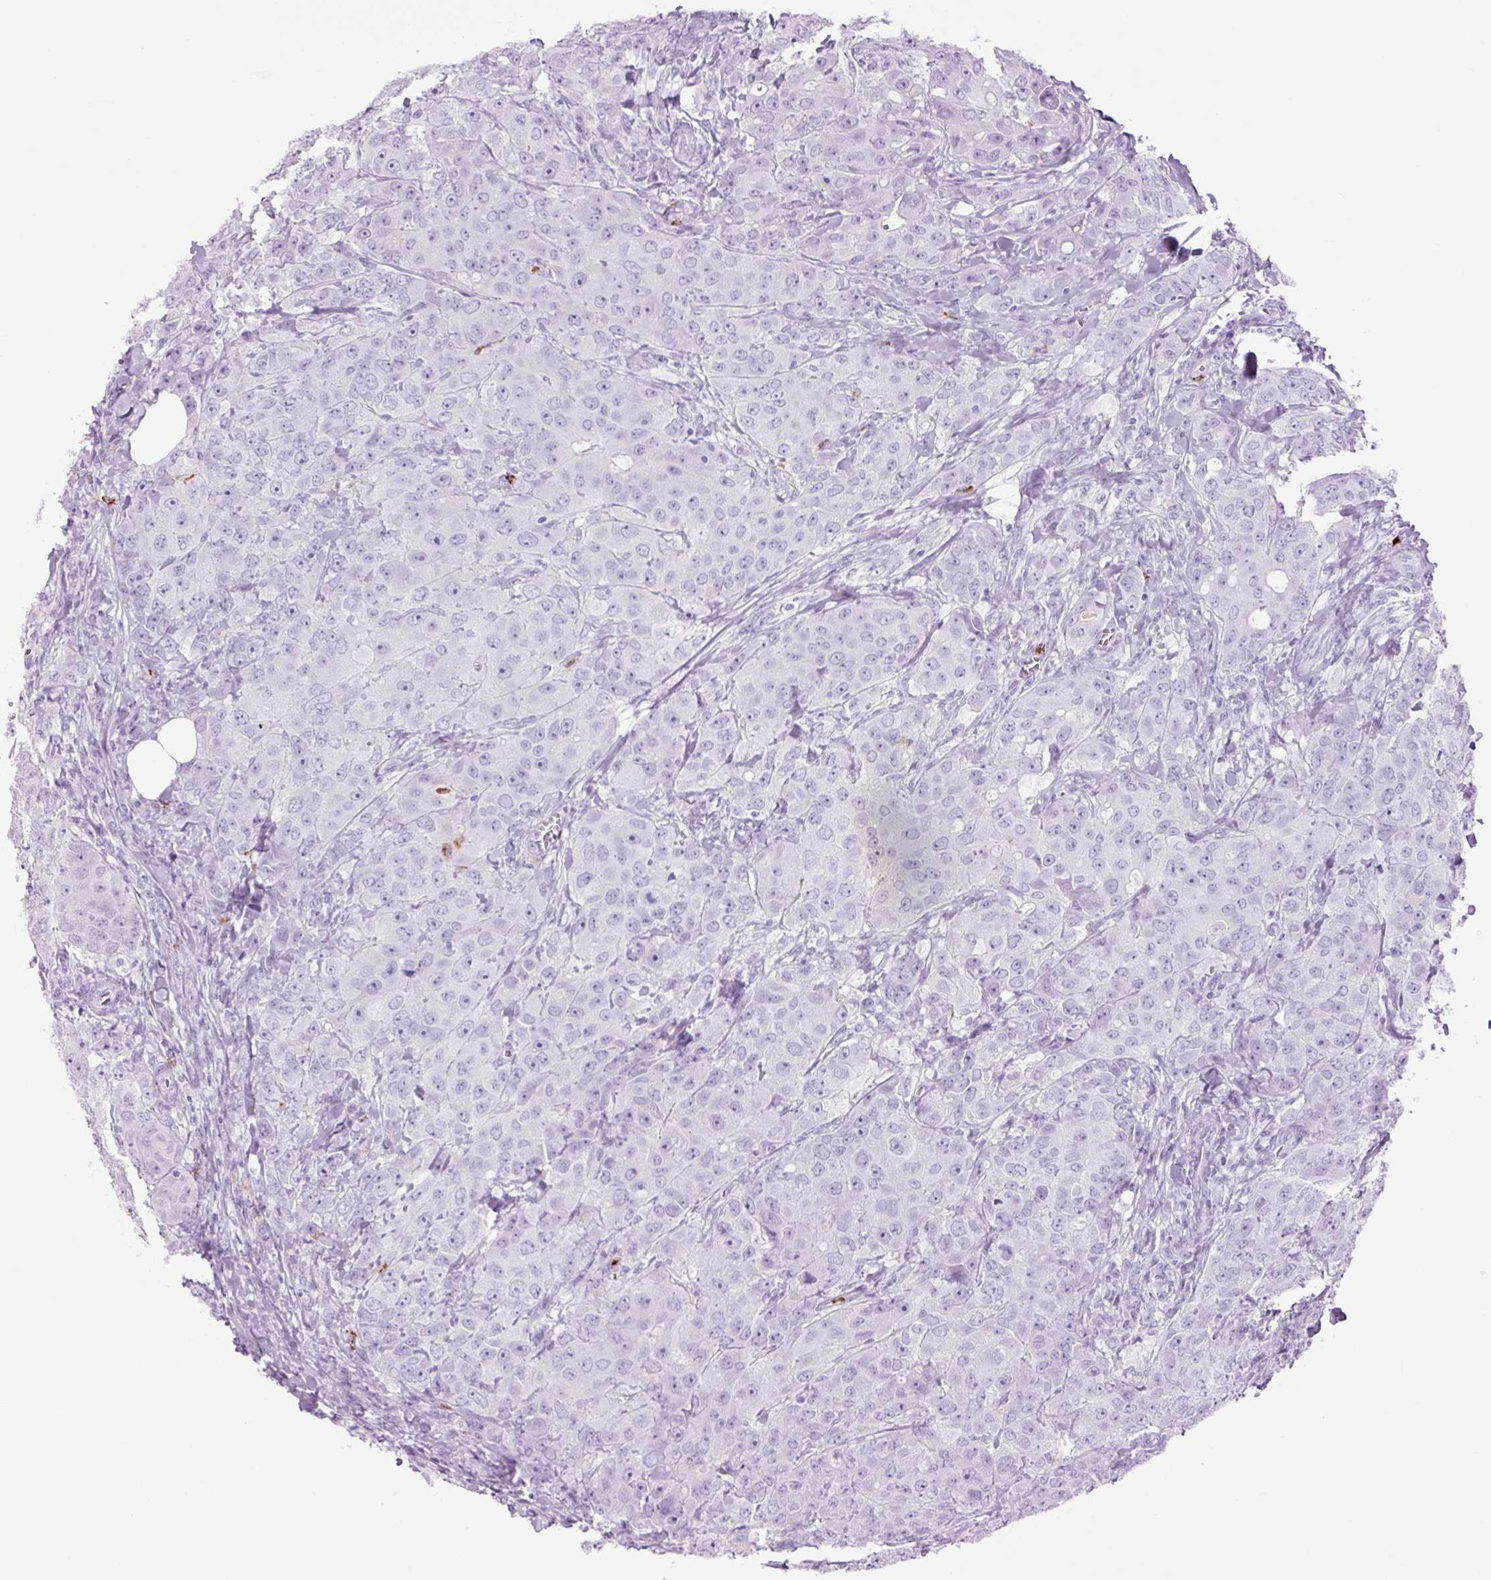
{"staining": {"intensity": "negative", "quantity": "none", "location": "none"}, "tissue": "breast cancer", "cell_type": "Tumor cells", "image_type": "cancer", "snomed": [{"axis": "morphology", "description": "Duct carcinoma"}, {"axis": "topography", "description": "Breast"}], "caption": "Immunohistochemistry (IHC) image of neoplastic tissue: infiltrating ductal carcinoma (breast) stained with DAB (3,3'-diaminobenzidine) exhibits no significant protein positivity in tumor cells. (Brightfield microscopy of DAB immunohistochemistry (IHC) at high magnification).", "gene": "LYZ", "patient": {"sex": "female", "age": 43}}